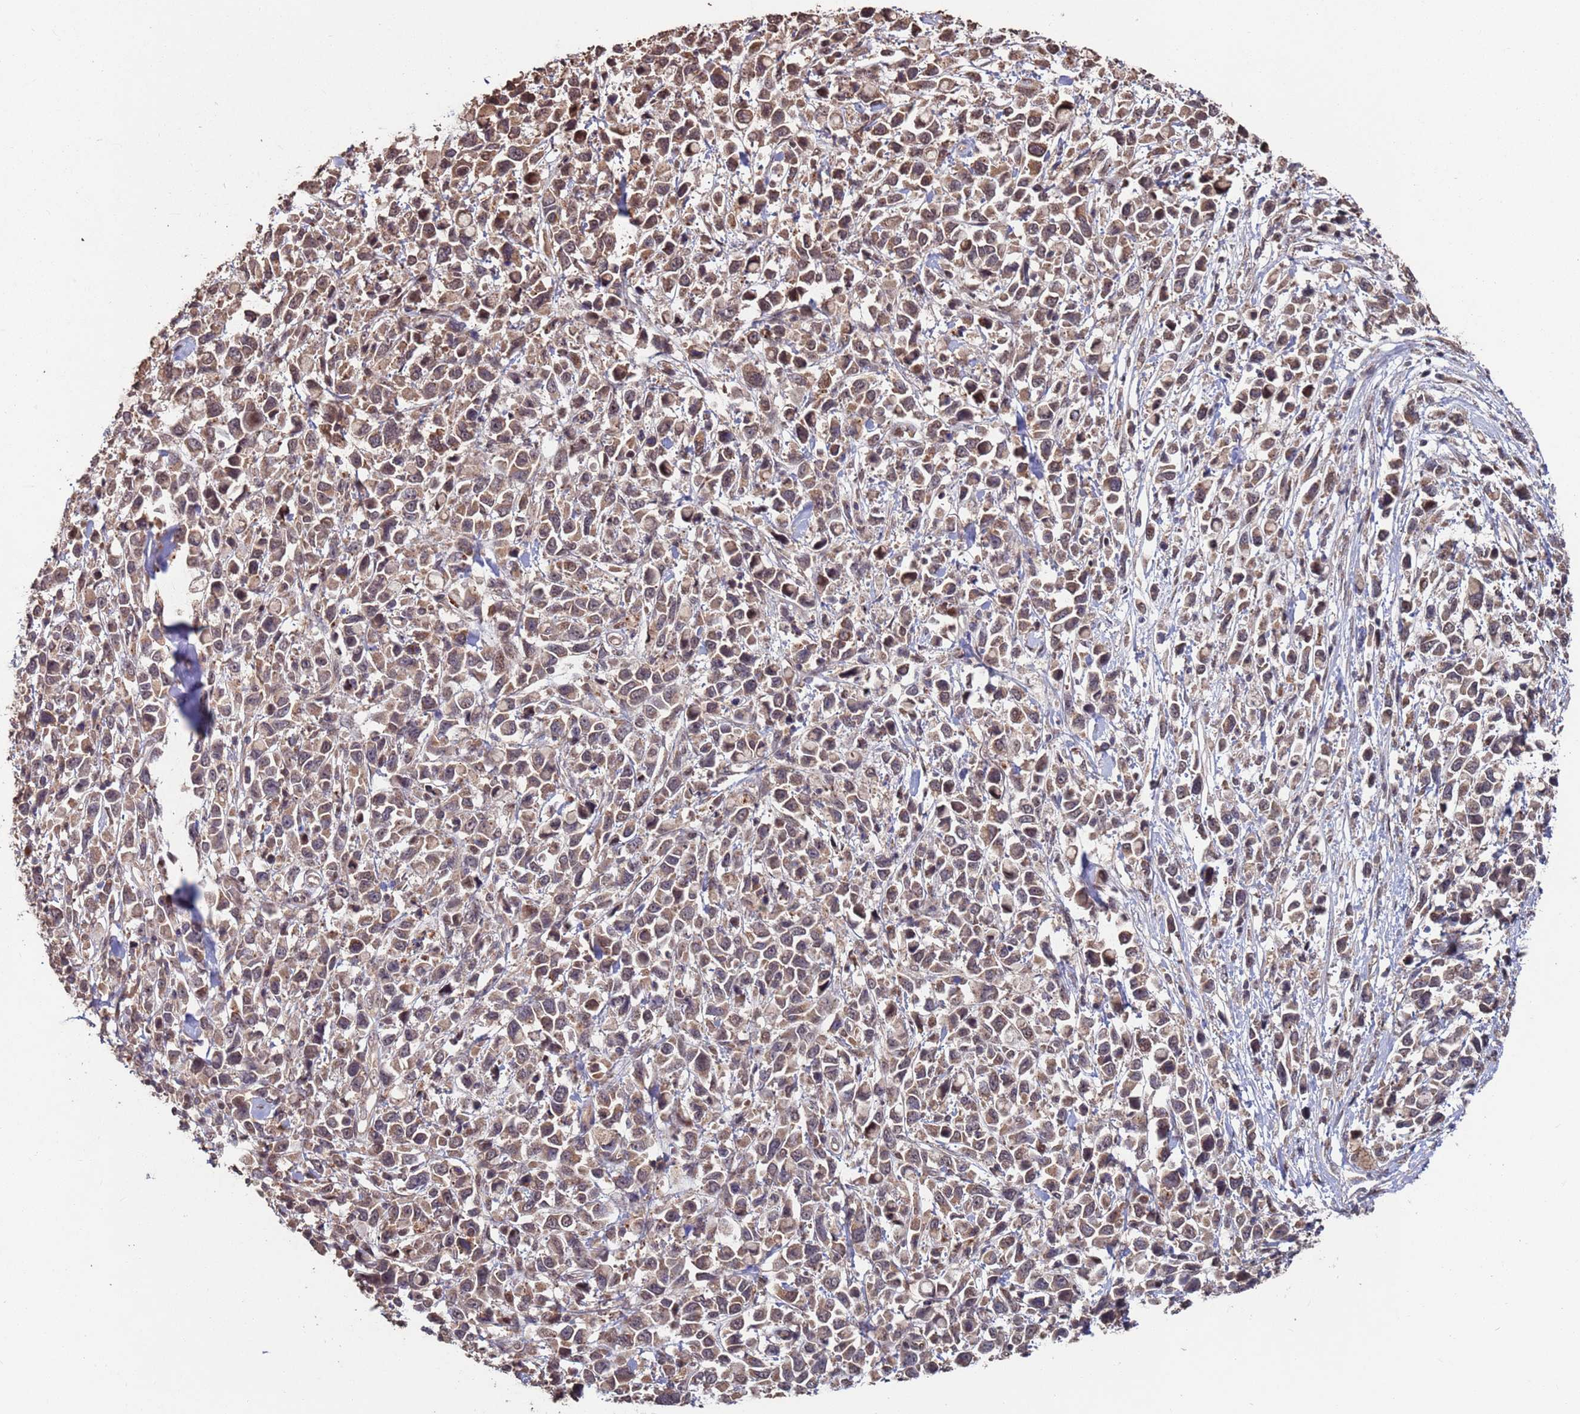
{"staining": {"intensity": "weak", "quantity": ">75%", "location": "cytoplasmic/membranous,nuclear"}, "tissue": "stomach cancer", "cell_type": "Tumor cells", "image_type": "cancer", "snomed": [{"axis": "morphology", "description": "Adenocarcinoma, NOS"}, {"axis": "topography", "description": "Stomach"}], "caption": "DAB (3,3'-diaminobenzidine) immunohistochemical staining of human stomach cancer displays weak cytoplasmic/membranous and nuclear protein positivity in about >75% of tumor cells. Nuclei are stained in blue.", "gene": "PRR7", "patient": {"sex": "female", "age": 81}}